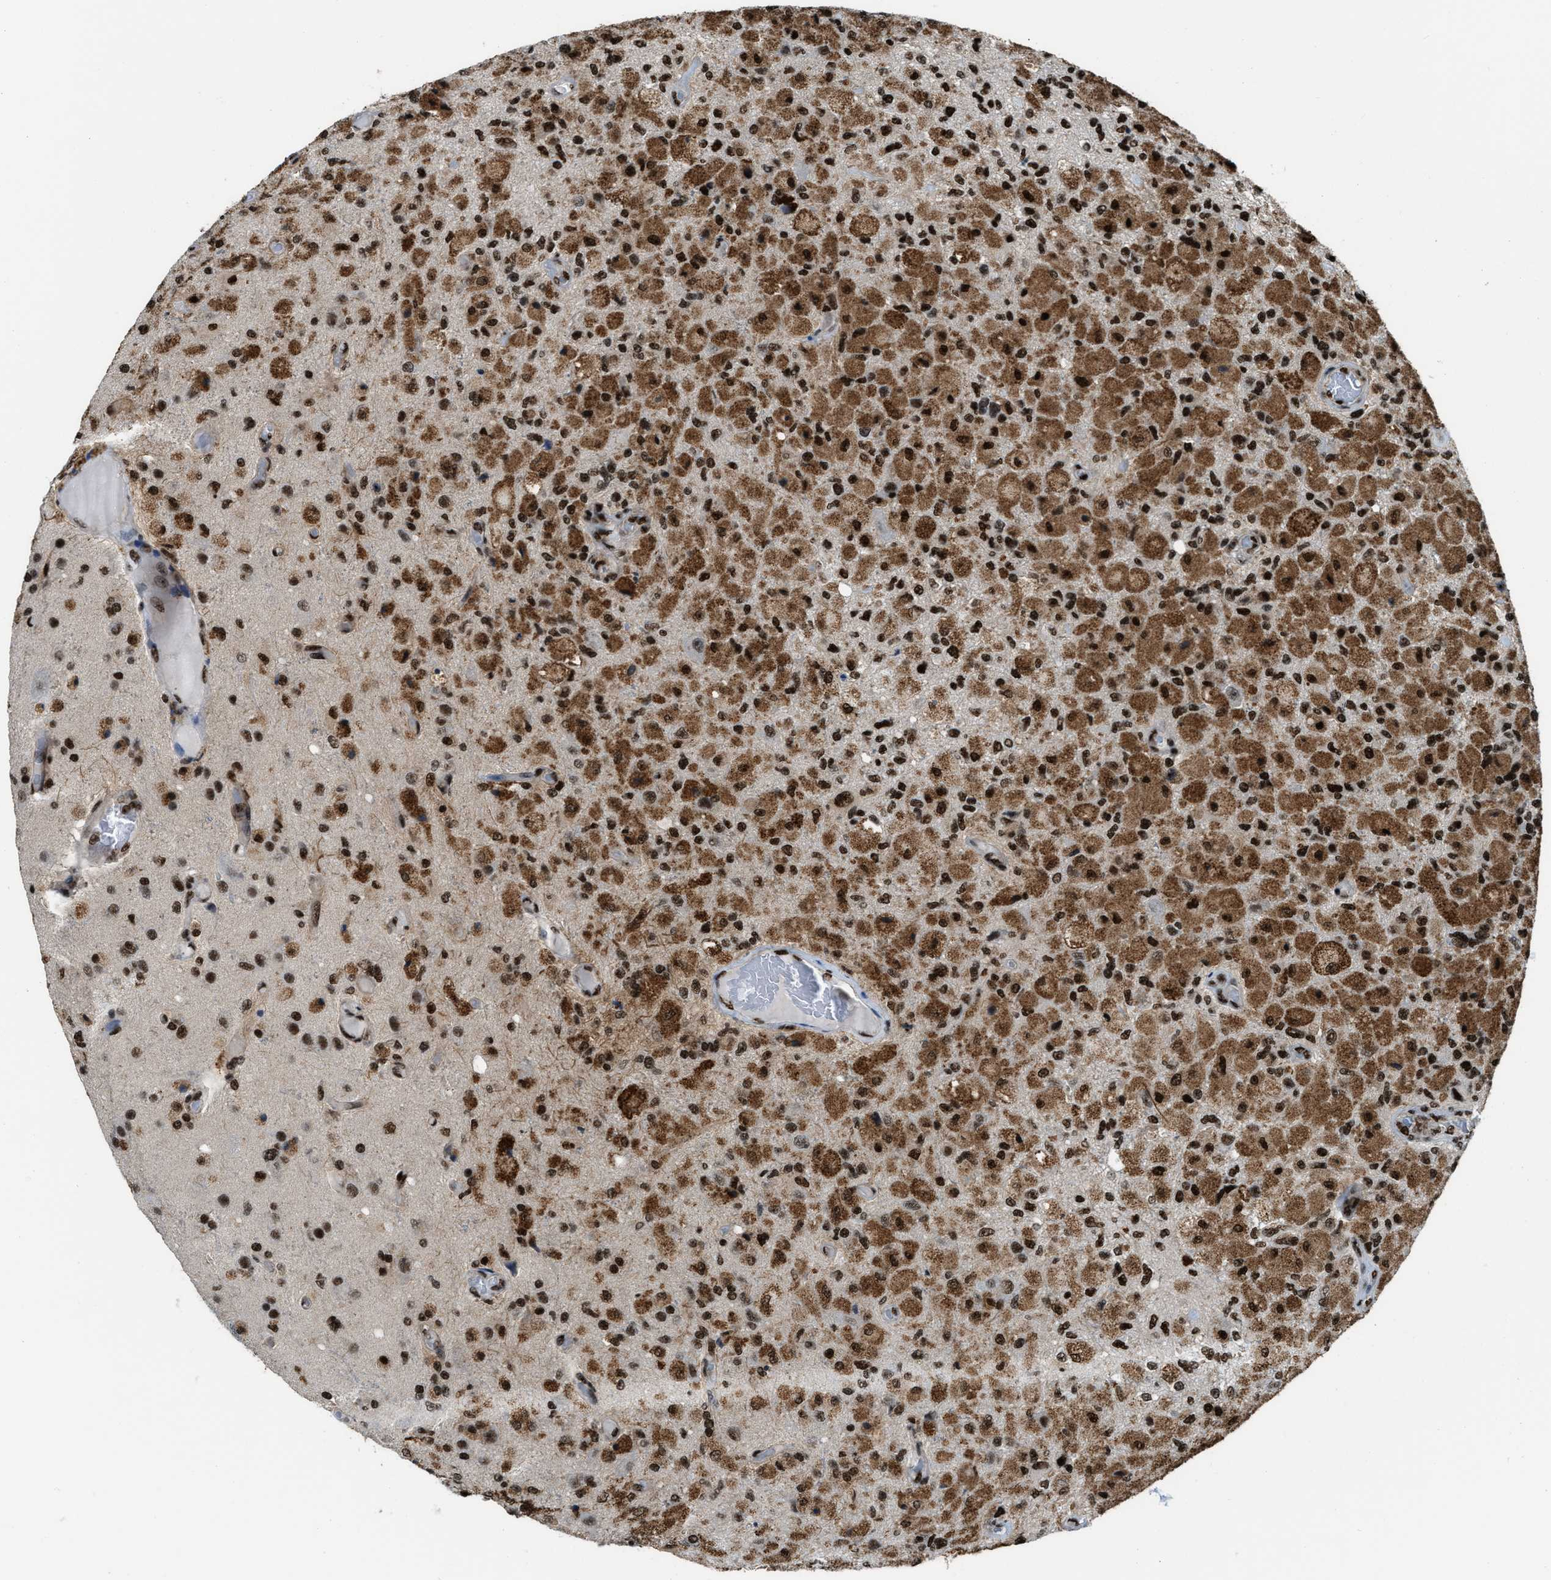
{"staining": {"intensity": "strong", "quantity": ">75%", "location": "cytoplasmic/membranous,nuclear"}, "tissue": "glioma", "cell_type": "Tumor cells", "image_type": "cancer", "snomed": [{"axis": "morphology", "description": "Normal tissue, NOS"}, {"axis": "morphology", "description": "Glioma, malignant, High grade"}, {"axis": "topography", "description": "Cerebral cortex"}], "caption": "High-magnification brightfield microscopy of glioma stained with DAB (3,3'-diaminobenzidine) (brown) and counterstained with hematoxylin (blue). tumor cells exhibit strong cytoplasmic/membranous and nuclear positivity is present in approximately>75% of cells. Immunohistochemistry (ihc) stains the protein in brown and the nuclei are stained blue.", "gene": "NUMA1", "patient": {"sex": "male", "age": 77}}